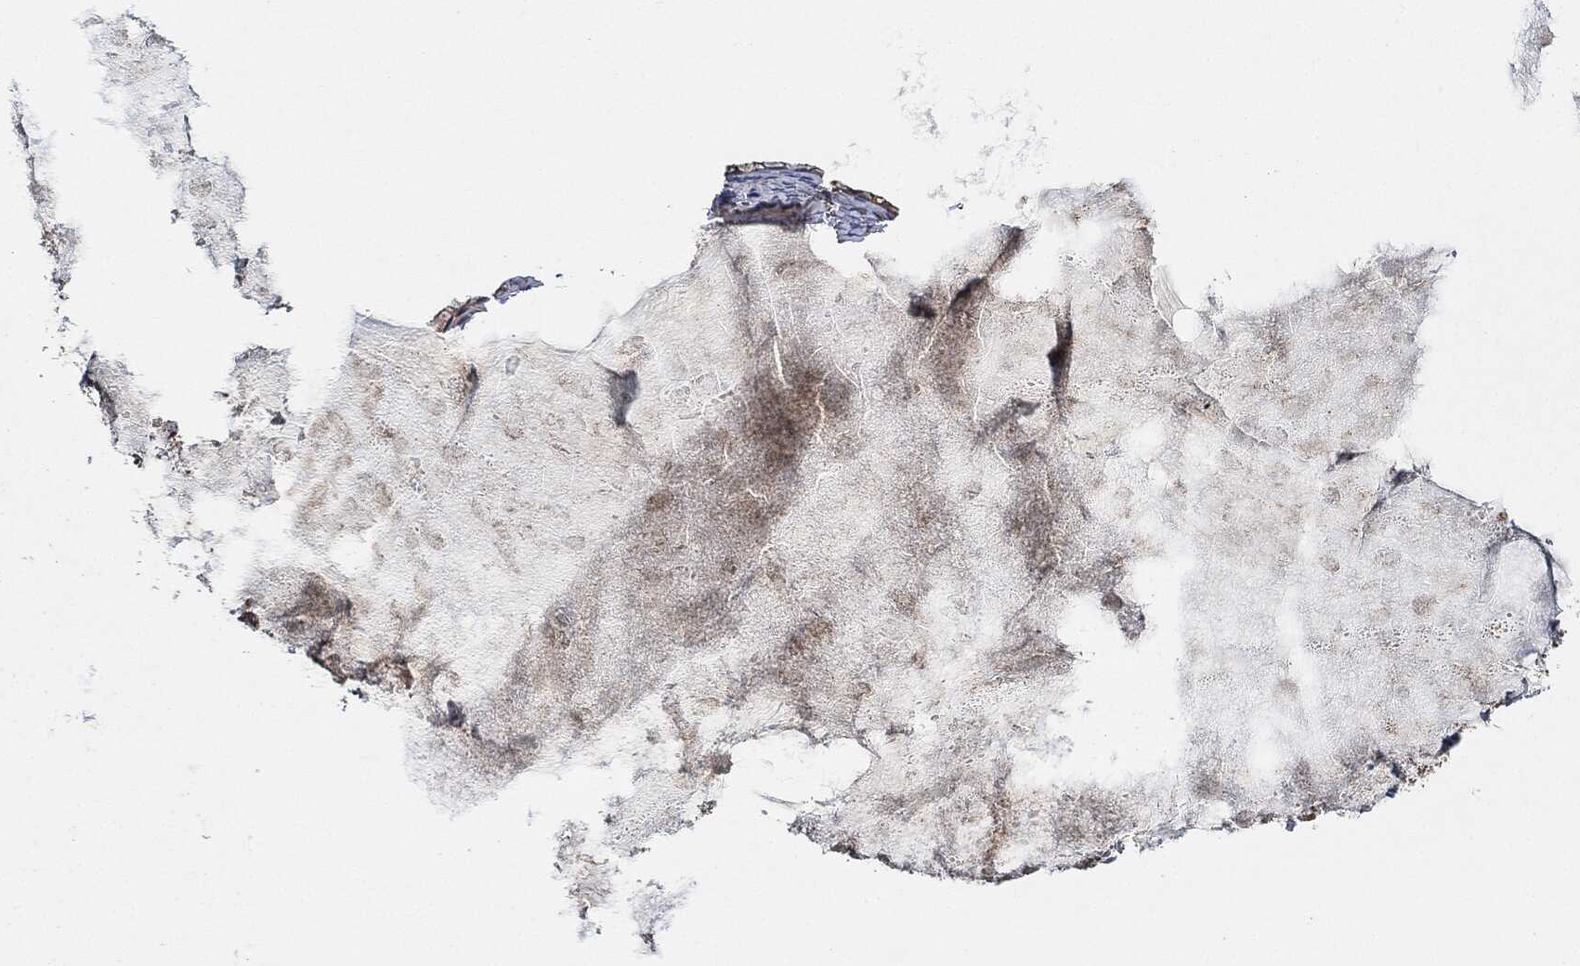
{"staining": {"intensity": "strong", "quantity": ">75%", "location": "cytoplasmic/membranous"}, "tissue": "ovarian cancer", "cell_type": "Tumor cells", "image_type": "cancer", "snomed": [{"axis": "morphology", "description": "Cystadenocarcinoma, mucinous, NOS"}, {"axis": "topography", "description": "Ovary"}], "caption": "IHC image of ovarian cancer stained for a protein (brown), which reveals high levels of strong cytoplasmic/membranous staining in approximately >75% of tumor cells.", "gene": "MAP3K3", "patient": {"sex": "female", "age": 41}}